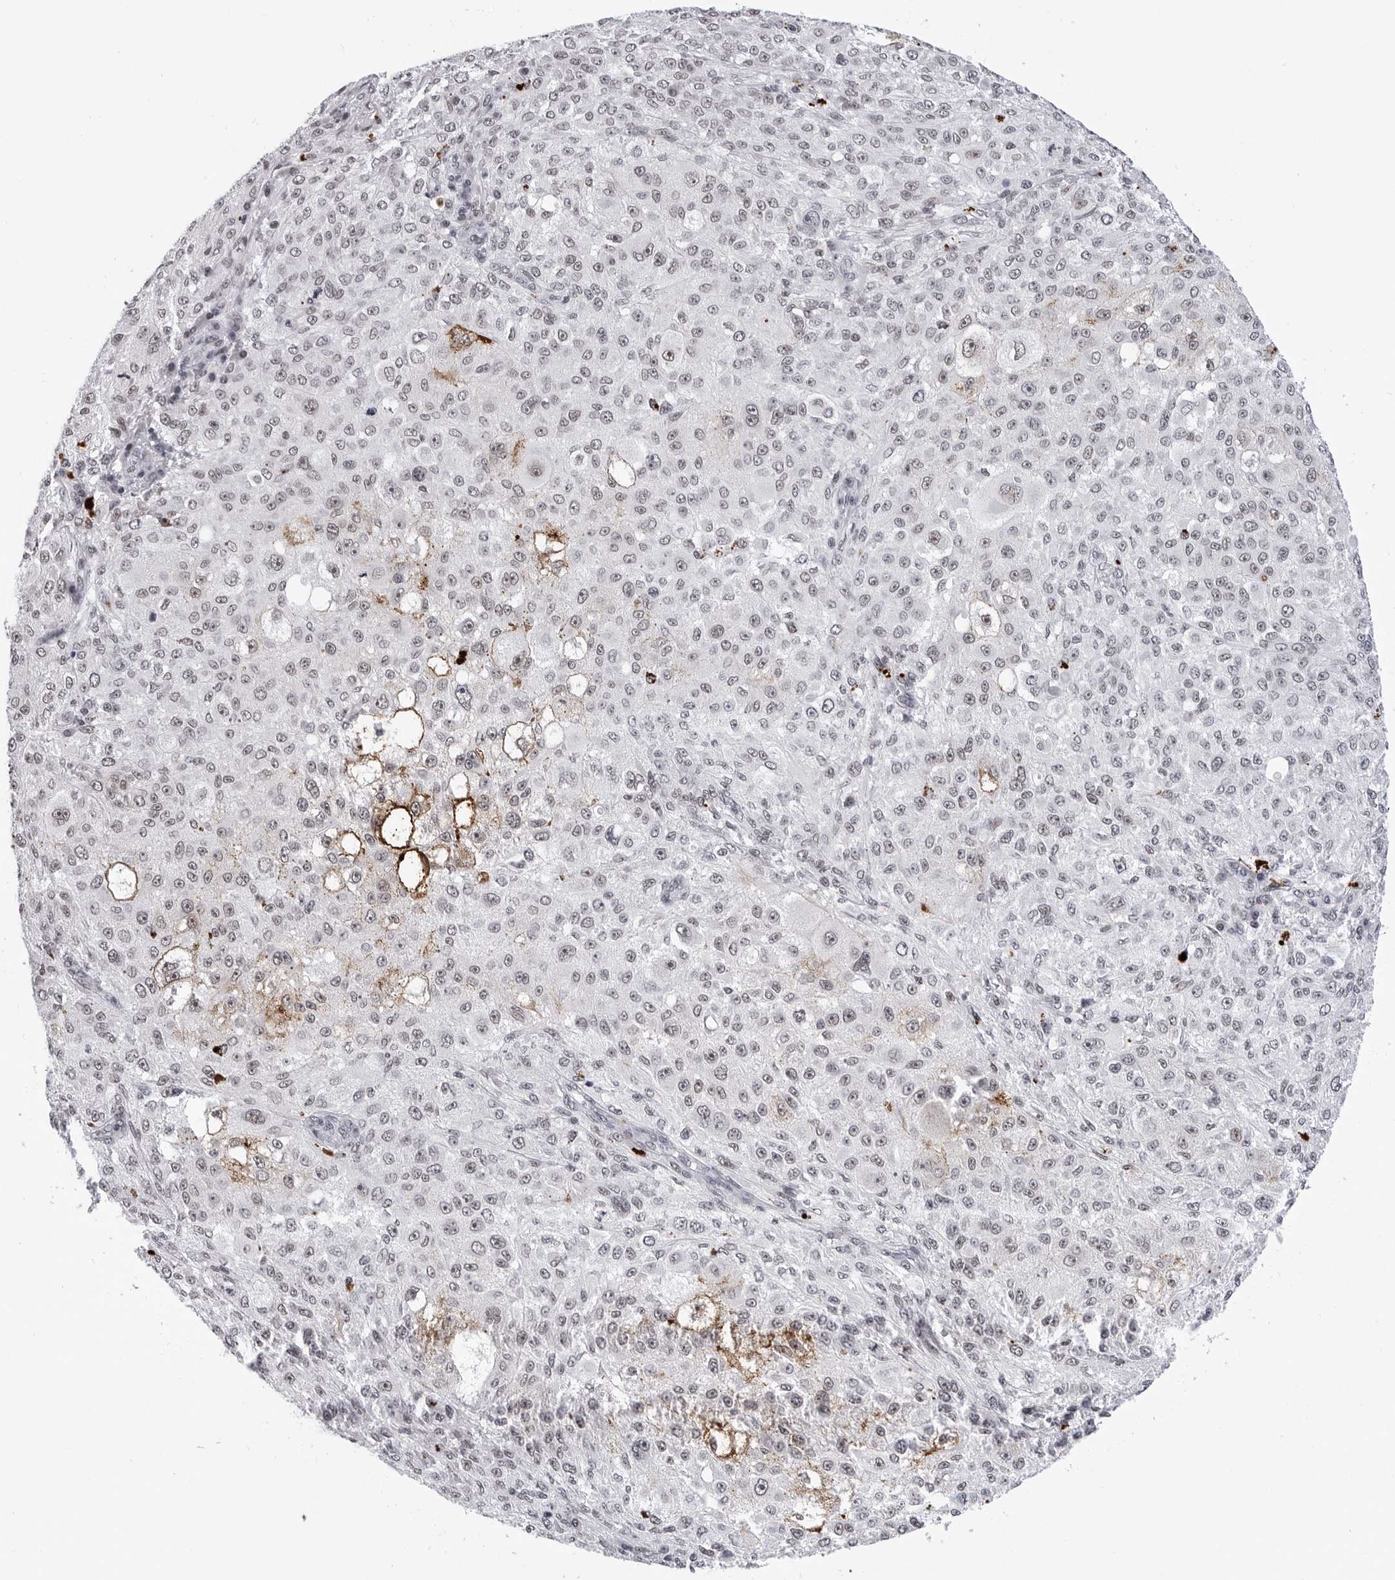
{"staining": {"intensity": "weak", "quantity": "<25%", "location": "nuclear"}, "tissue": "melanoma", "cell_type": "Tumor cells", "image_type": "cancer", "snomed": [{"axis": "morphology", "description": "Necrosis, NOS"}, {"axis": "morphology", "description": "Malignant melanoma, NOS"}, {"axis": "topography", "description": "Skin"}], "caption": "The immunohistochemistry image has no significant expression in tumor cells of melanoma tissue. (DAB (3,3'-diaminobenzidine) immunohistochemistry with hematoxylin counter stain).", "gene": "SF3B4", "patient": {"sex": "female", "age": 87}}